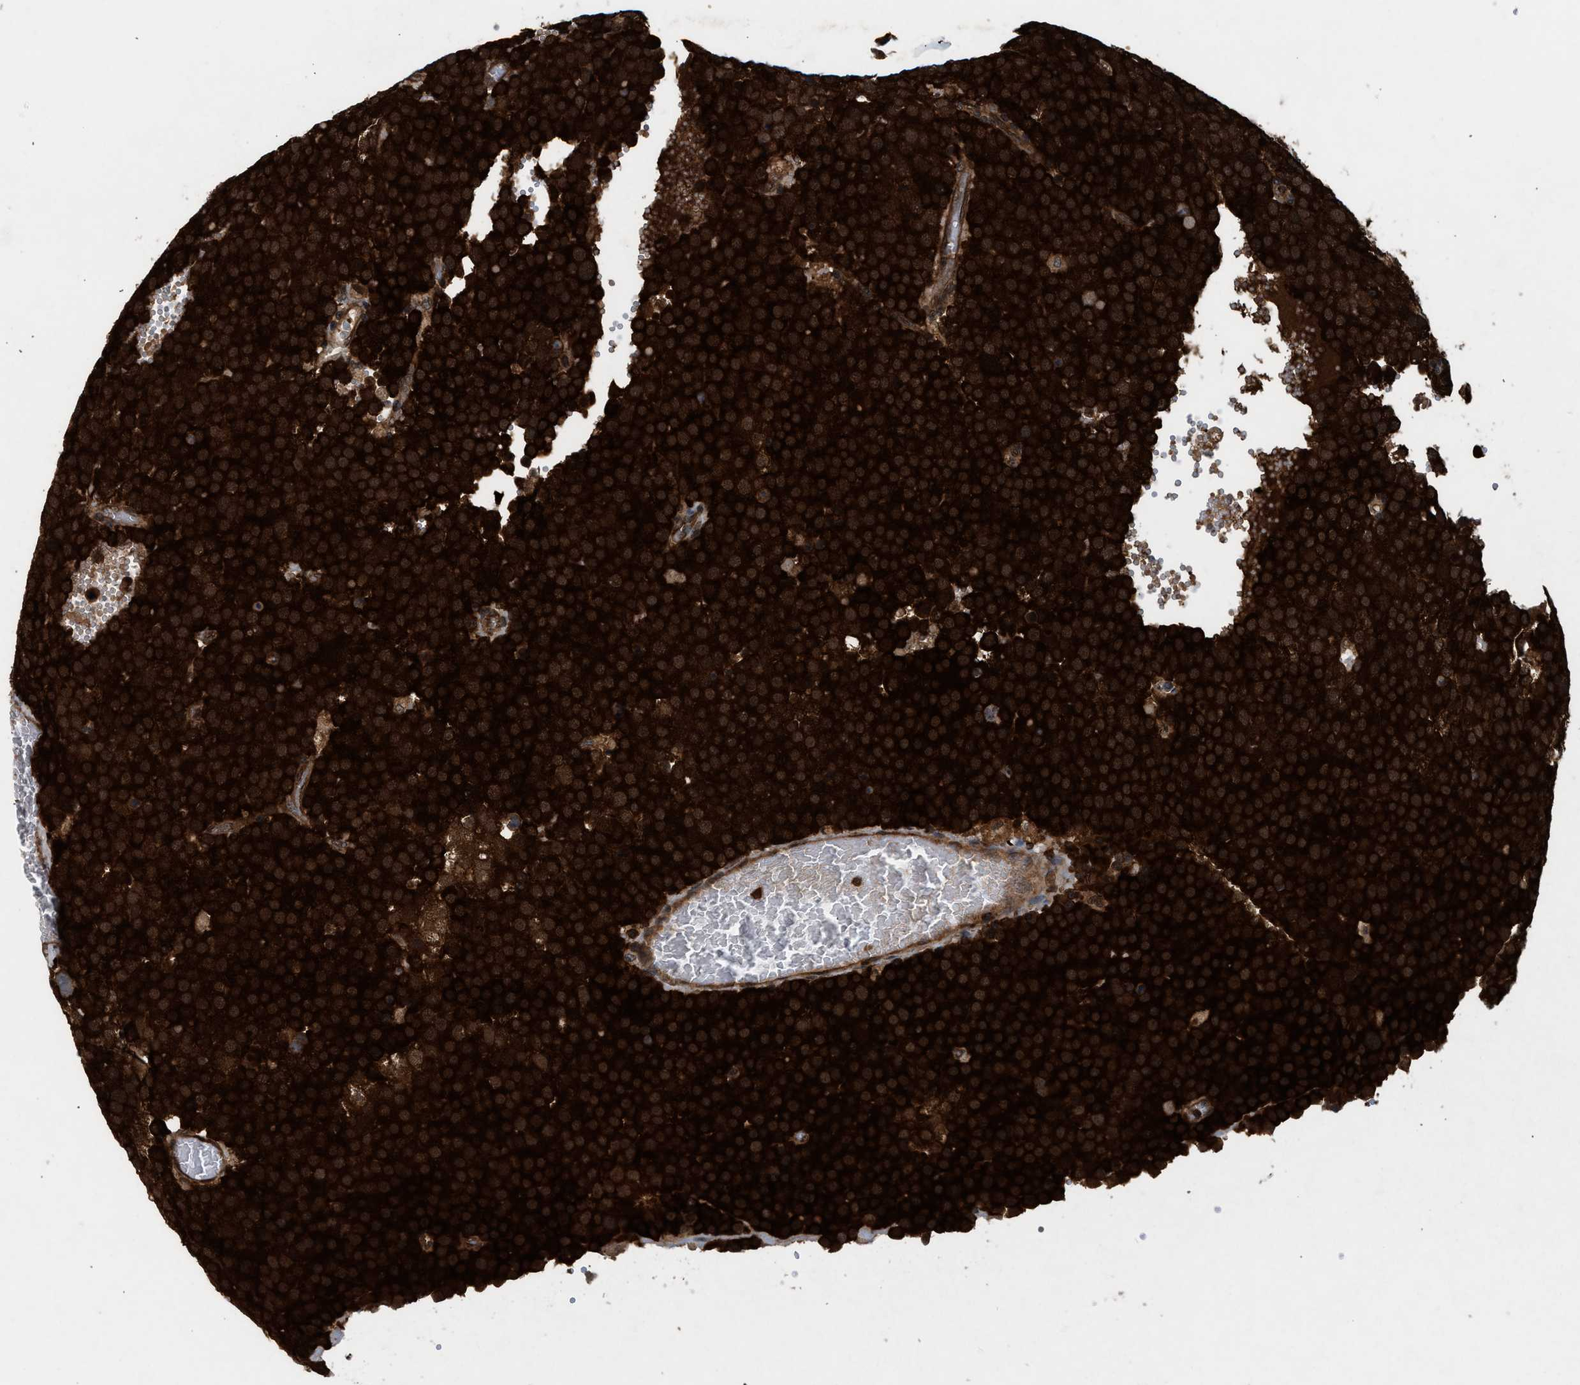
{"staining": {"intensity": "strong", "quantity": ">75%", "location": "cytoplasmic/membranous,nuclear"}, "tissue": "testis cancer", "cell_type": "Tumor cells", "image_type": "cancer", "snomed": [{"axis": "morphology", "description": "Seminoma, NOS"}, {"axis": "topography", "description": "Testis"}], "caption": "Immunohistochemical staining of testis cancer (seminoma) demonstrates high levels of strong cytoplasmic/membranous and nuclear protein expression in about >75% of tumor cells. (DAB IHC, brown staining for protein, blue staining for nuclei).", "gene": "OXSR1", "patient": {"sex": "male", "age": 71}}